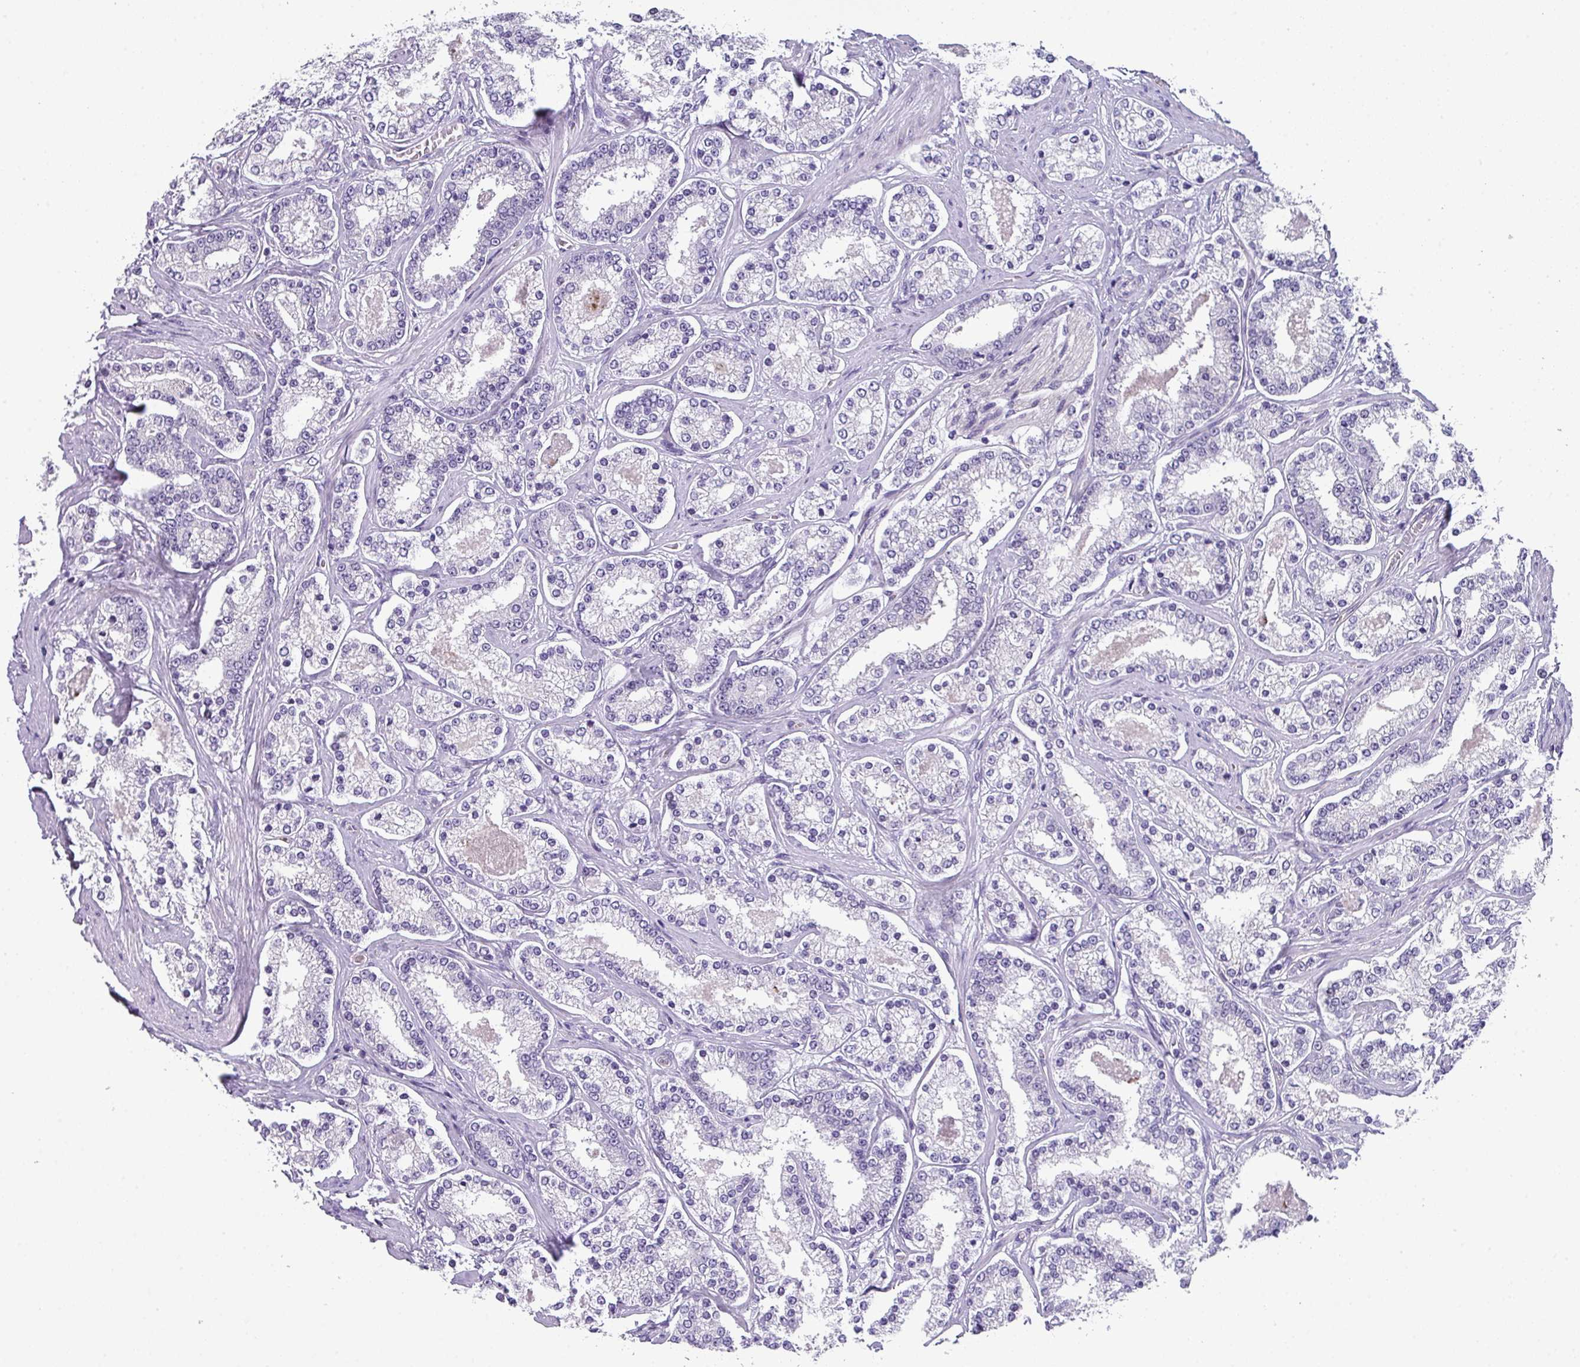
{"staining": {"intensity": "negative", "quantity": "none", "location": "none"}, "tissue": "prostate cancer", "cell_type": "Tumor cells", "image_type": "cancer", "snomed": [{"axis": "morphology", "description": "Normal tissue, NOS"}, {"axis": "morphology", "description": "Adenocarcinoma, High grade"}, {"axis": "topography", "description": "Prostate"}], "caption": "Image shows no protein expression in tumor cells of prostate cancer tissue. (Immunohistochemistry, brightfield microscopy, high magnification).", "gene": "ZFP3", "patient": {"sex": "male", "age": 83}}